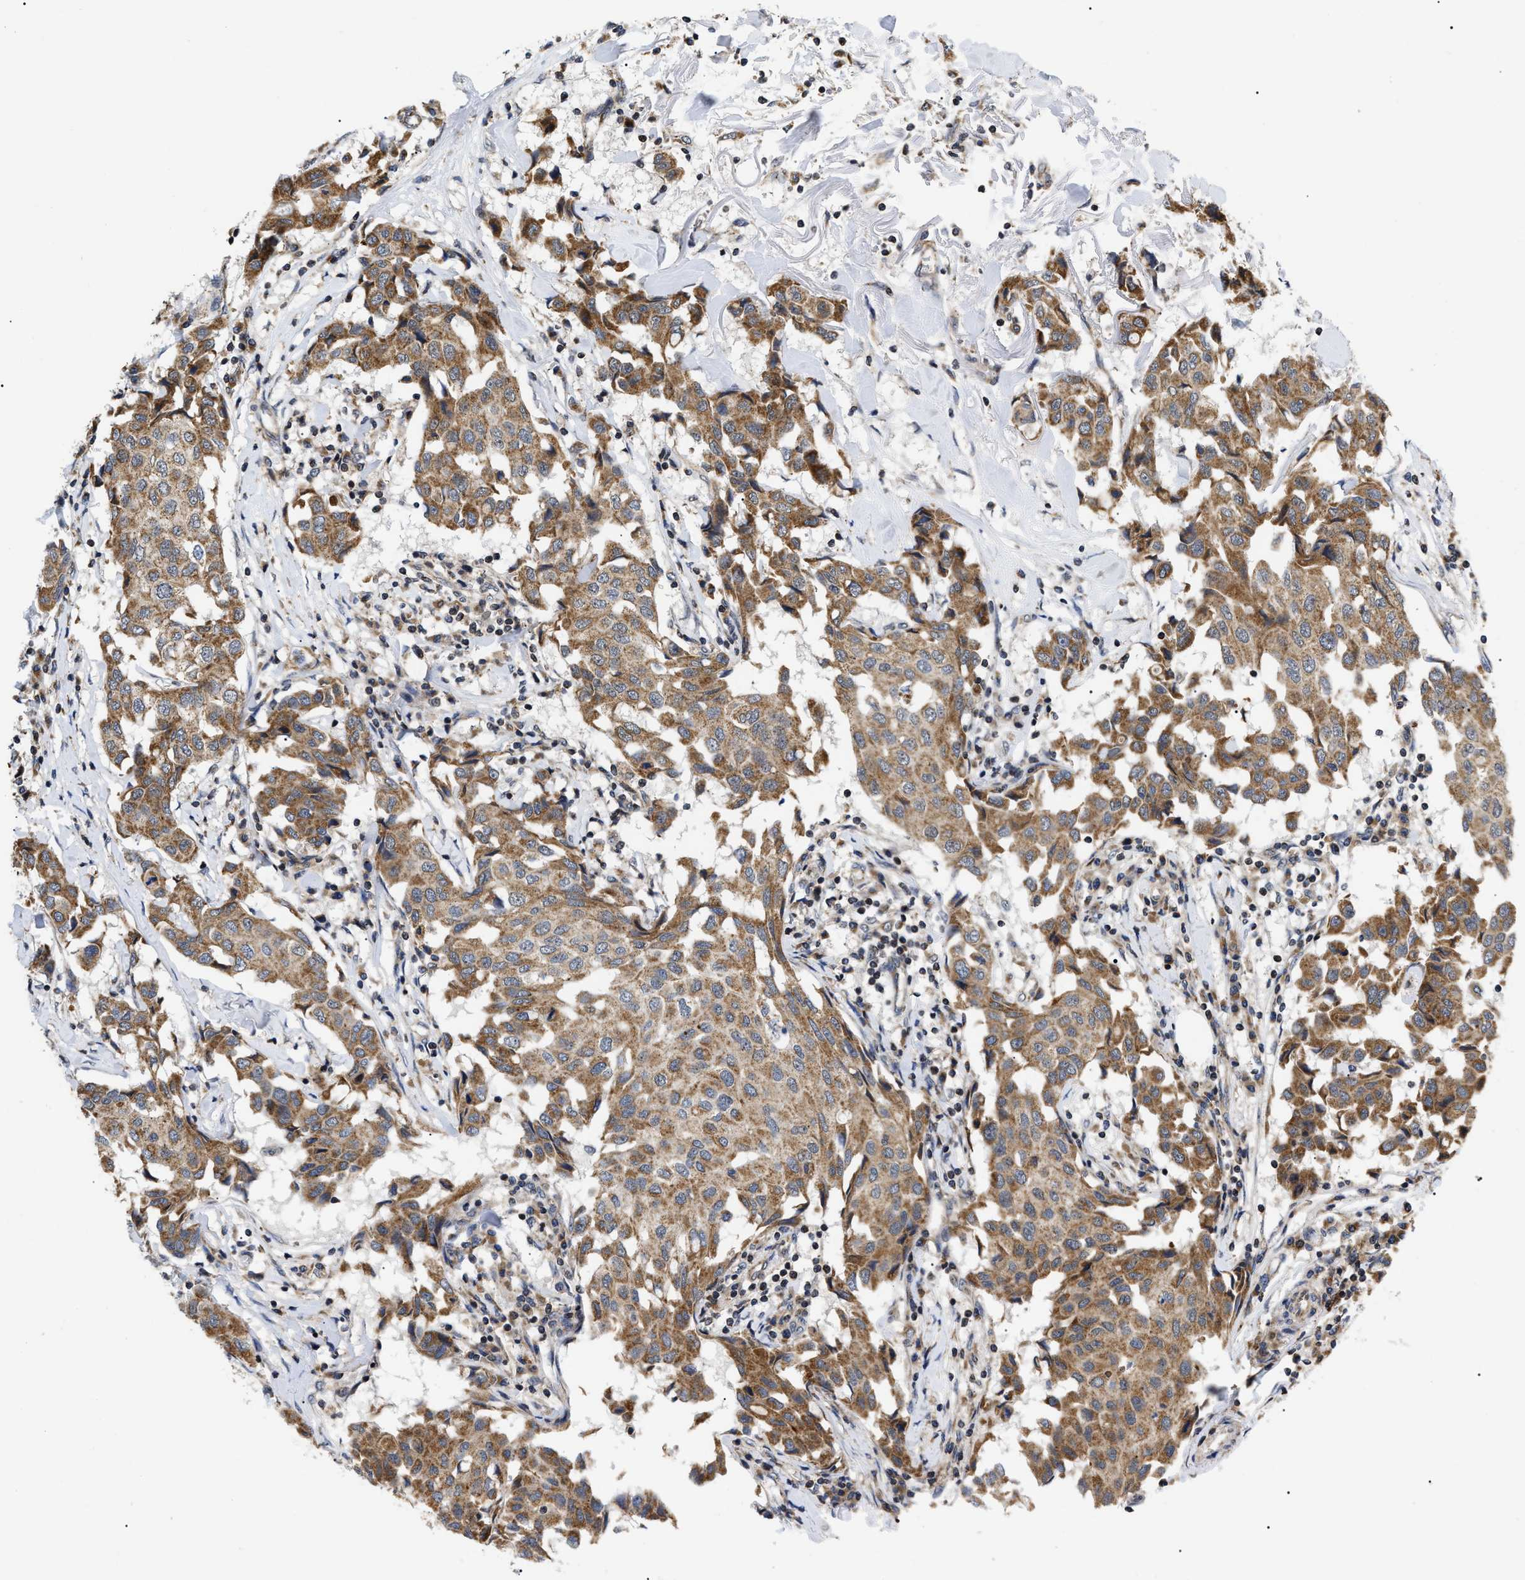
{"staining": {"intensity": "moderate", "quantity": ">75%", "location": "cytoplasmic/membranous"}, "tissue": "breast cancer", "cell_type": "Tumor cells", "image_type": "cancer", "snomed": [{"axis": "morphology", "description": "Duct carcinoma"}, {"axis": "topography", "description": "Breast"}], "caption": "Immunohistochemistry staining of breast intraductal carcinoma, which shows medium levels of moderate cytoplasmic/membranous expression in about >75% of tumor cells indicating moderate cytoplasmic/membranous protein staining. The staining was performed using DAB (3,3'-diaminobenzidine) (brown) for protein detection and nuclei were counterstained in hematoxylin (blue).", "gene": "ZBTB11", "patient": {"sex": "female", "age": 80}}